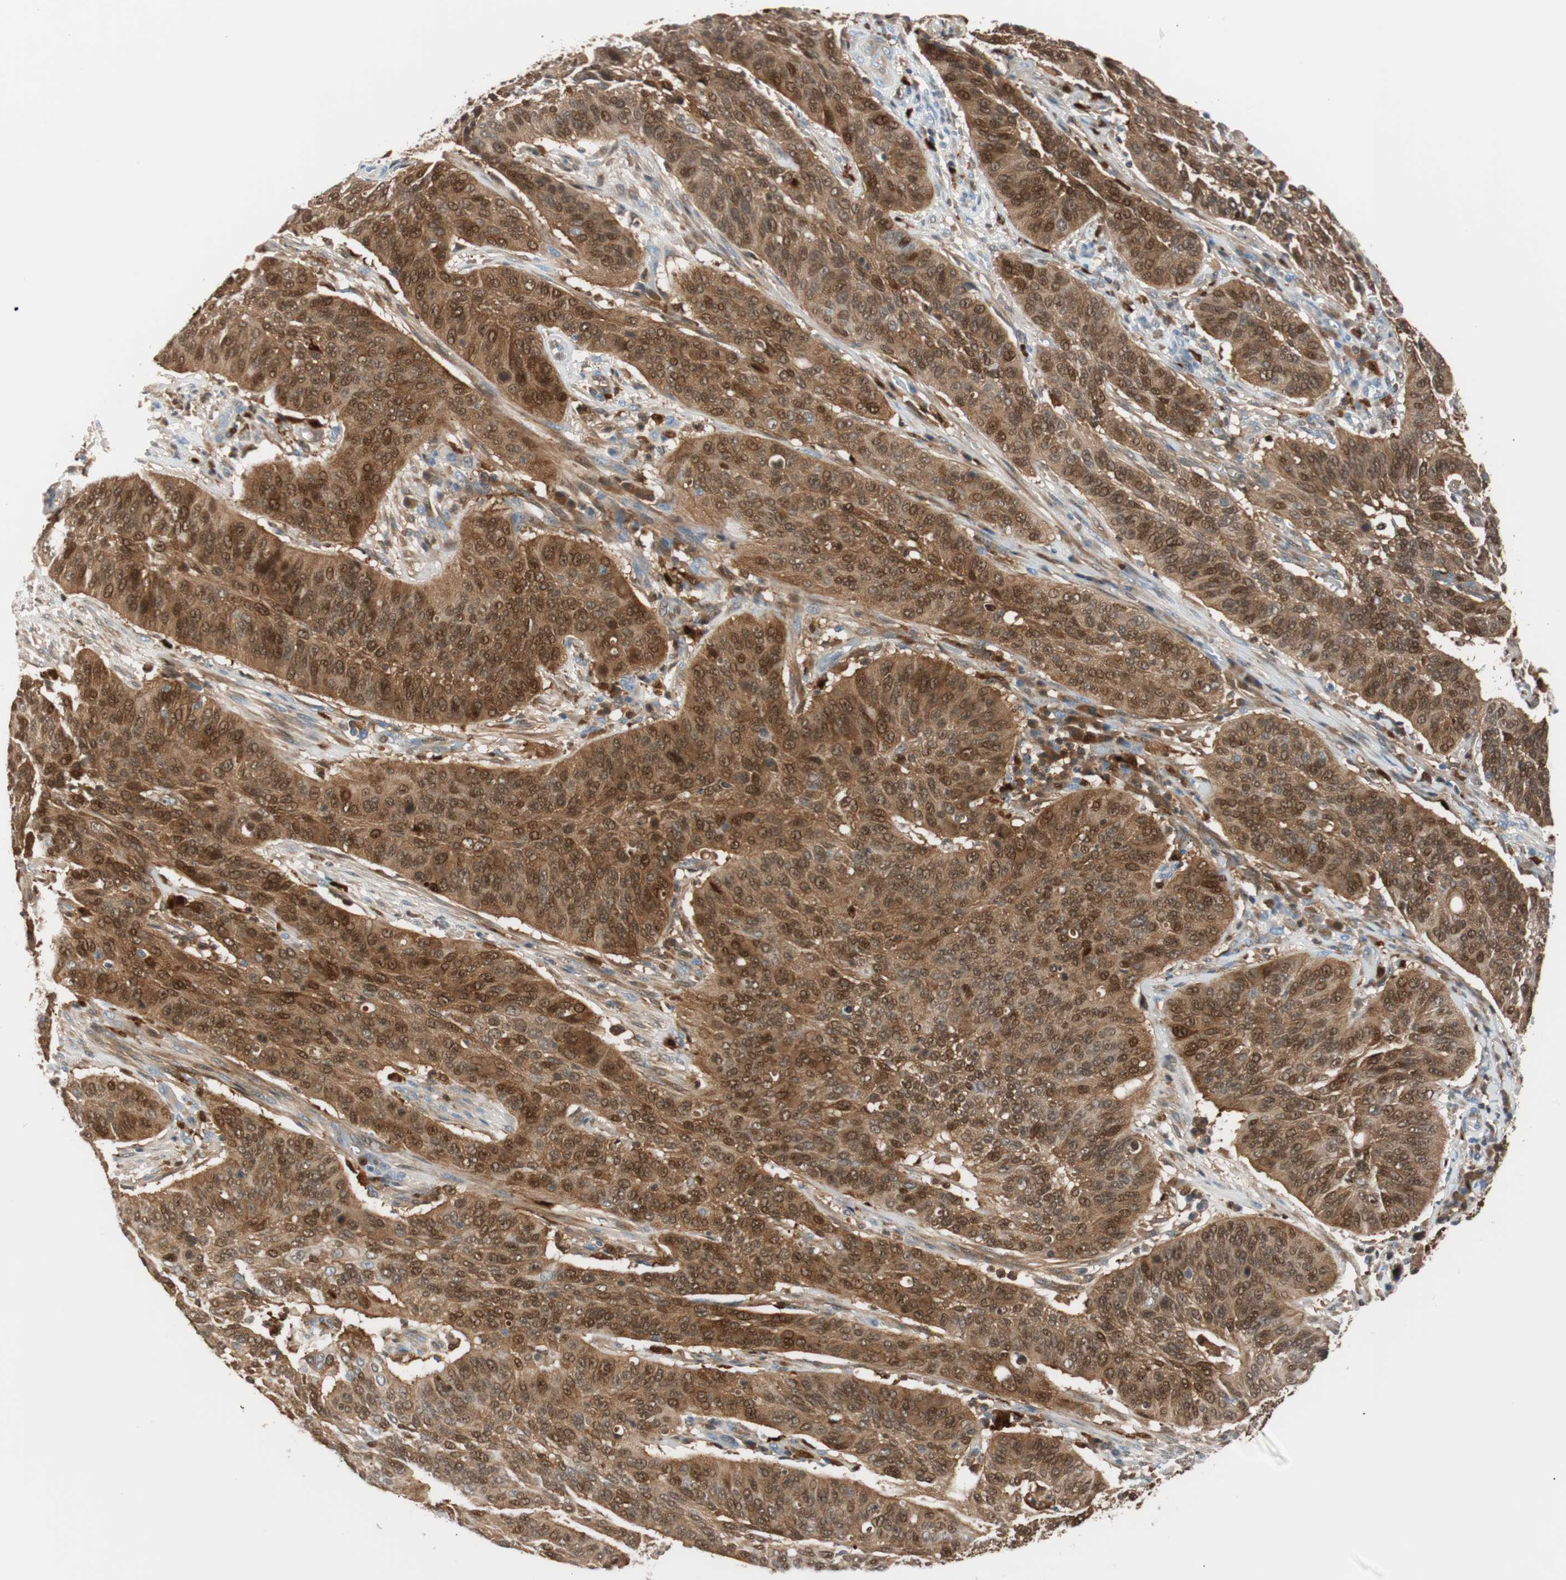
{"staining": {"intensity": "strong", "quantity": ">75%", "location": "cytoplasmic/membranous,nuclear"}, "tissue": "cervical cancer", "cell_type": "Tumor cells", "image_type": "cancer", "snomed": [{"axis": "morphology", "description": "Squamous cell carcinoma, NOS"}, {"axis": "topography", "description": "Cervix"}], "caption": "Protein expression by immunohistochemistry shows strong cytoplasmic/membranous and nuclear expression in approximately >75% of tumor cells in squamous cell carcinoma (cervical).", "gene": "IL18", "patient": {"sex": "female", "age": 39}}